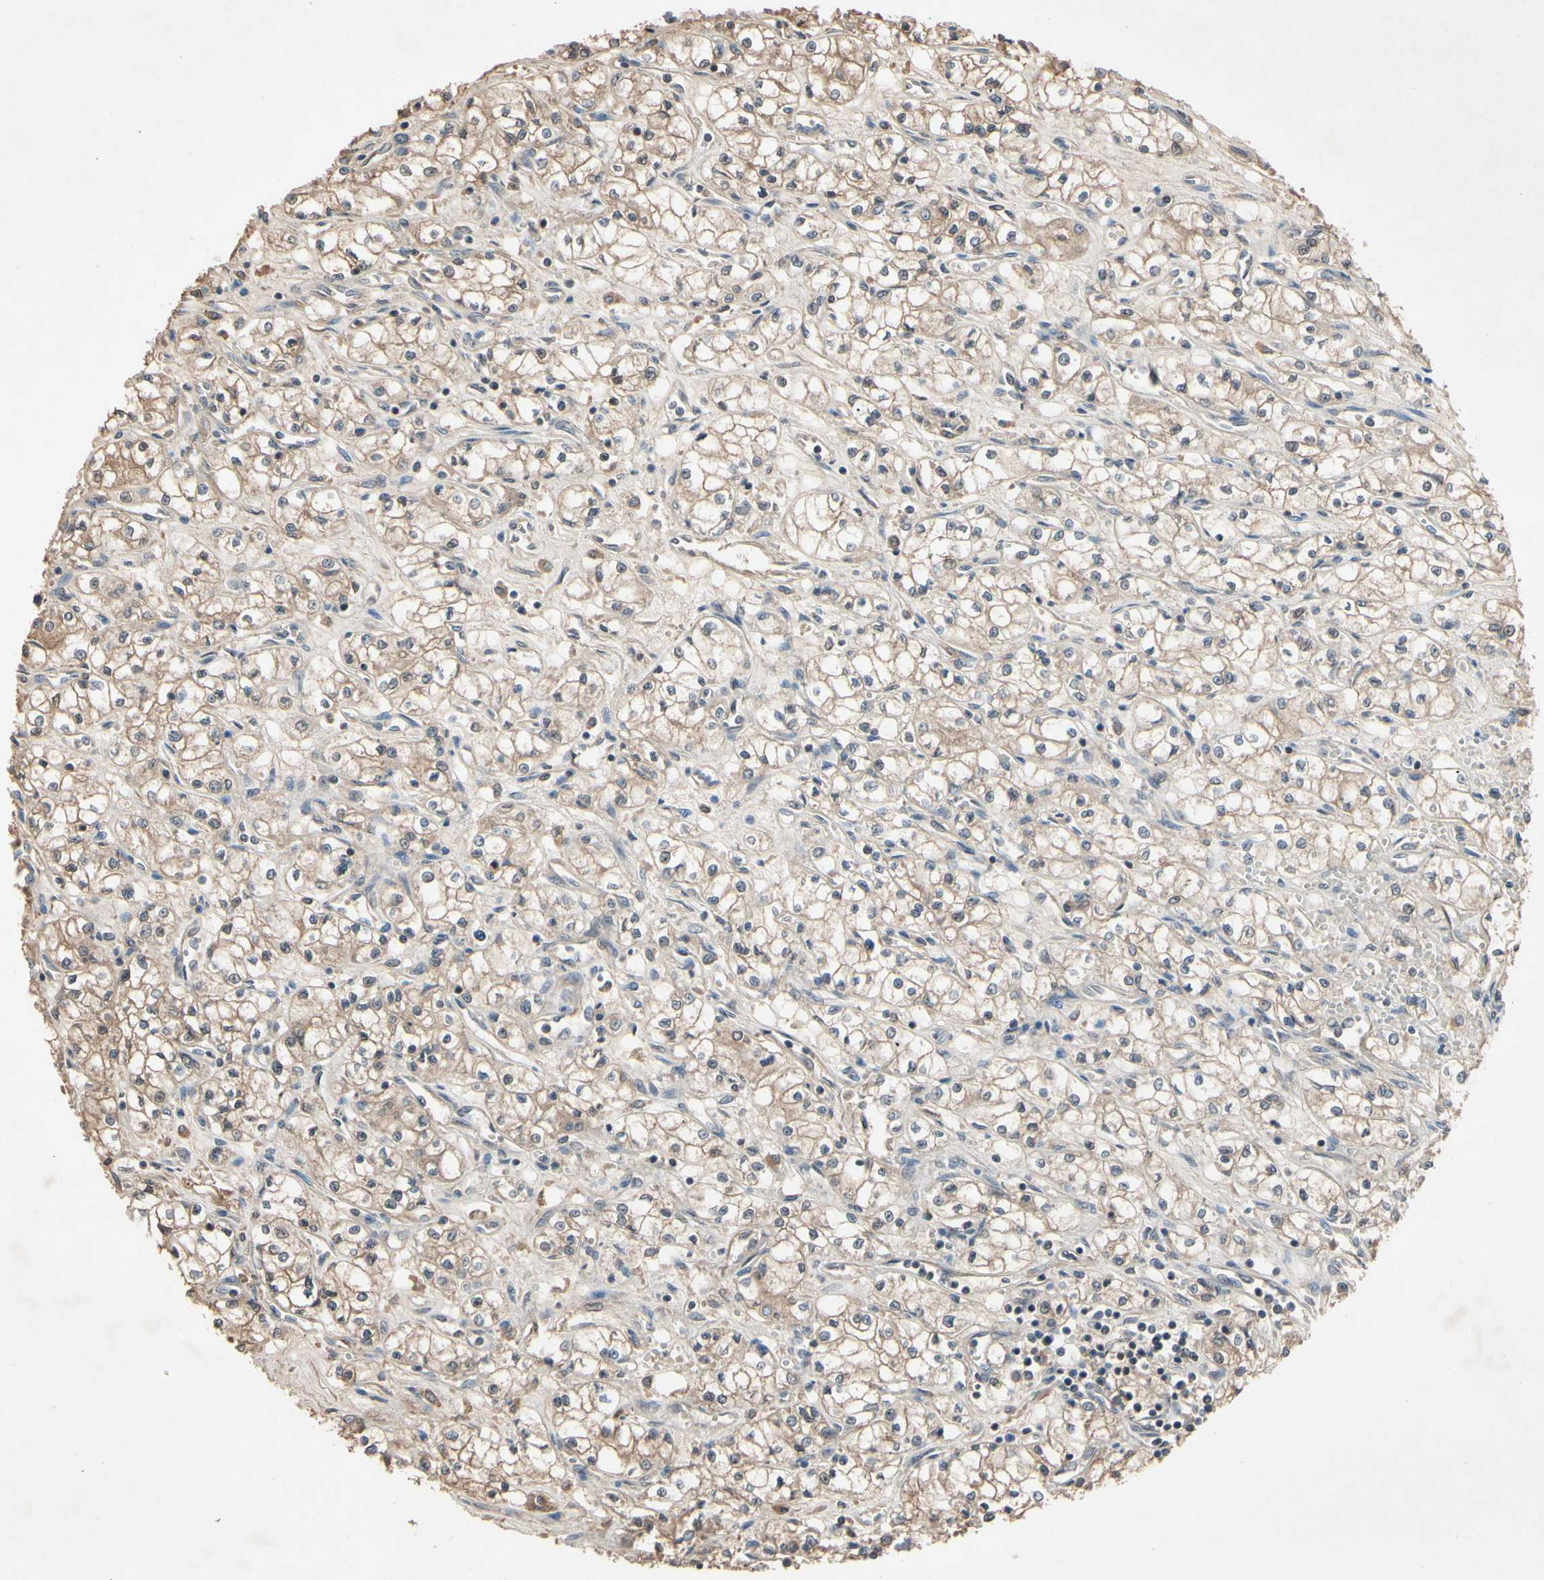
{"staining": {"intensity": "moderate", "quantity": ">75%", "location": "cytoplasmic/membranous"}, "tissue": "renal cancer", "cell_type": "Tumor cells", "image_type": "cancer", "snomed": [{"axis": "morphology", "description": "Normal tissue, NOS"}, {"axis": "morphology", "description": "Adenocarcinoma, NOS"}, {"axis": "topography", "description": "Kidney"}], "caption": "An immunohistochemistry (IHC) image of neoplastic tissue is shown. Protein staining in brown highlights moderate cytoplasmic/membranous positivity in renal adenocarcinoma within tumor cells. (DAB IHC, brown staining for protein, blue staining for nuclei).", "gene": "NSF", "patient": {"sex": "male", "age": 59}}